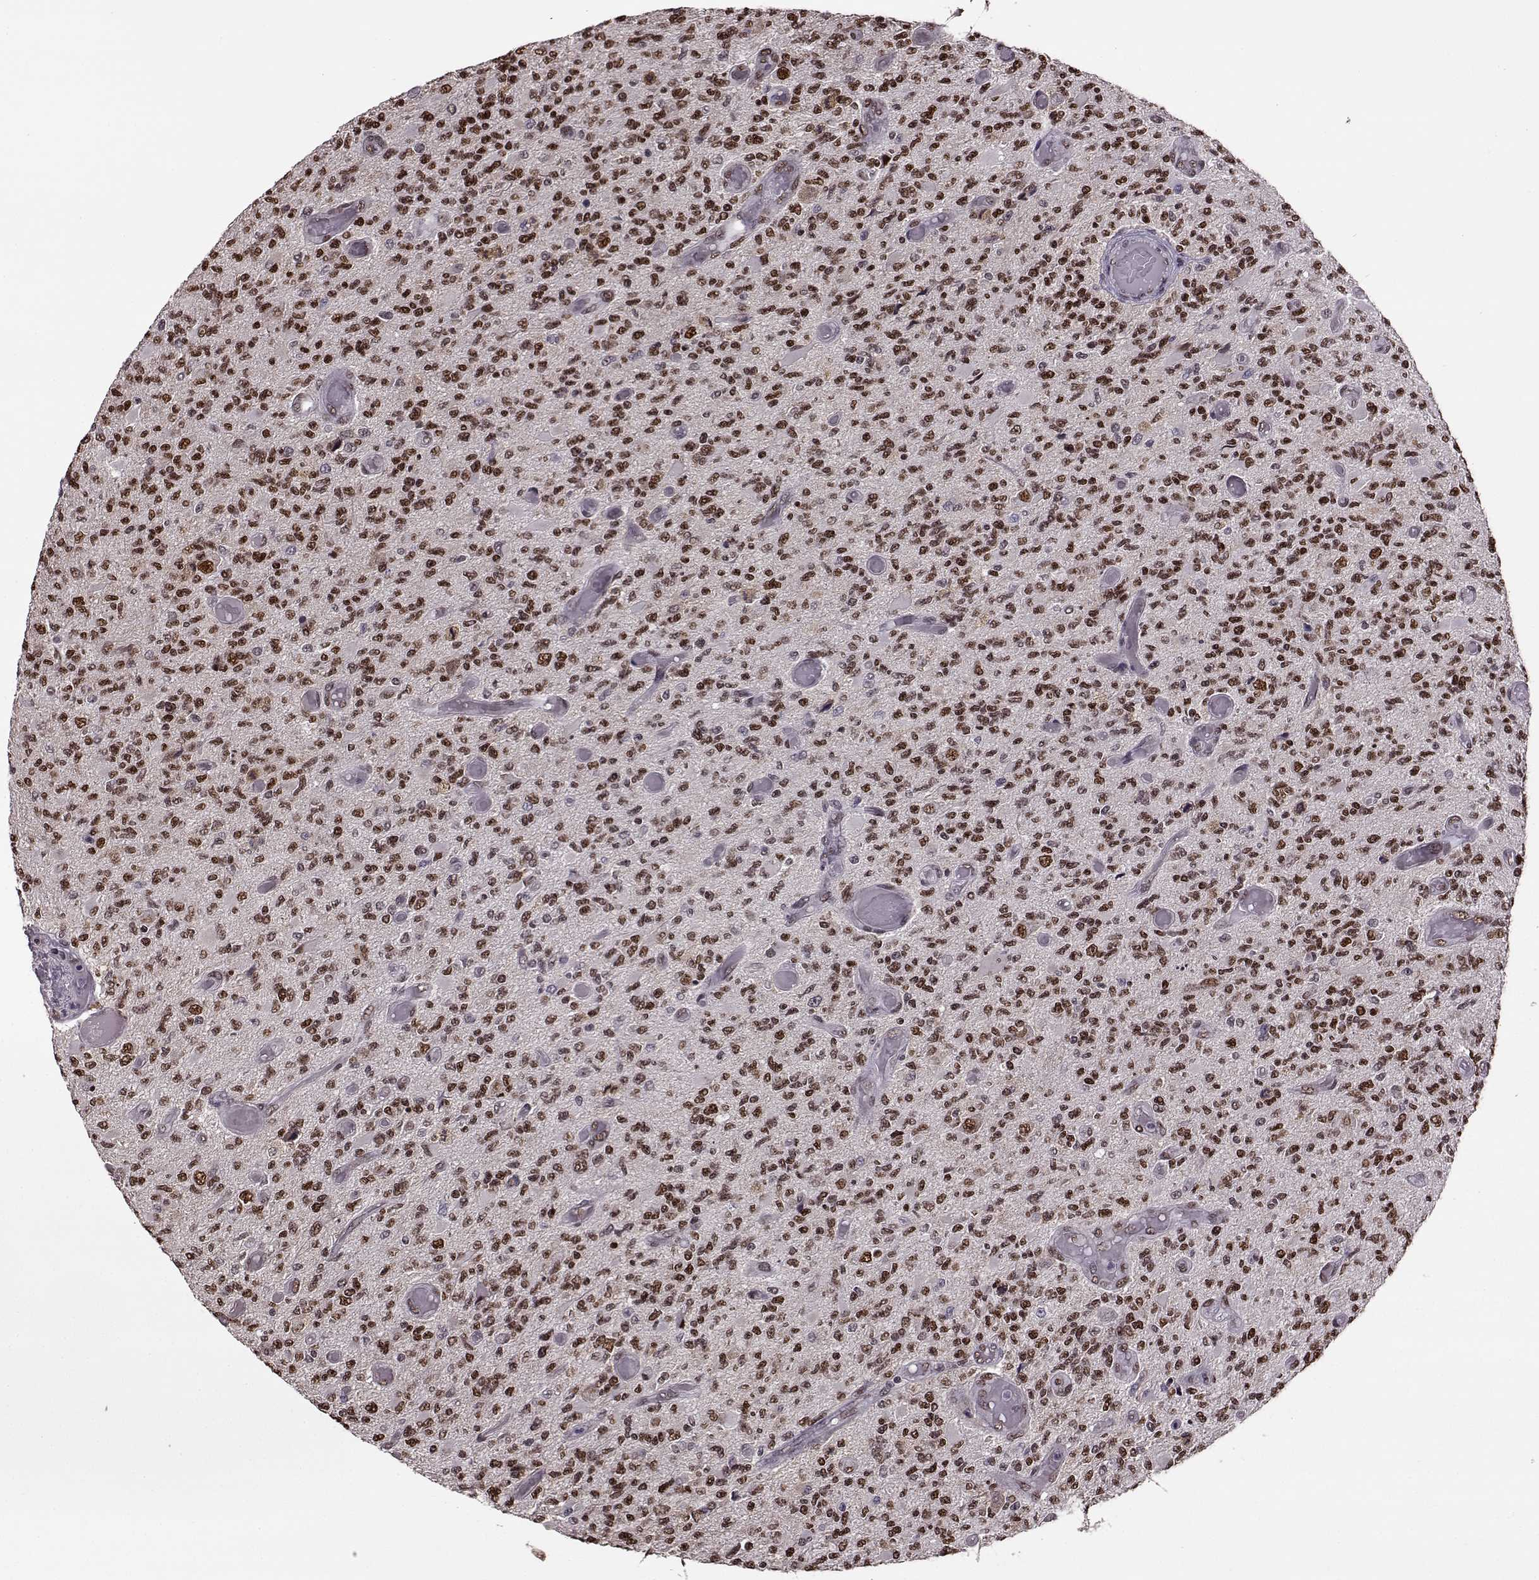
{"staining": {"intensity": "strong", "quantity": ">75%", "location": "nuclear"}, "tissue": "glioma", "cell_type": "Tumor cells", "image_type": "cancer", "snomed": [{"axis": "morphology", "description": "Glioma, malignant, High grade"}, {"axis": "topography", "description": "Brain"}], "caption": "Glioma stained with a protein marker demonstrates strong staining in tumor cells.", "gene": "FTO", "patient": {"sex": "female", "age": 63}}